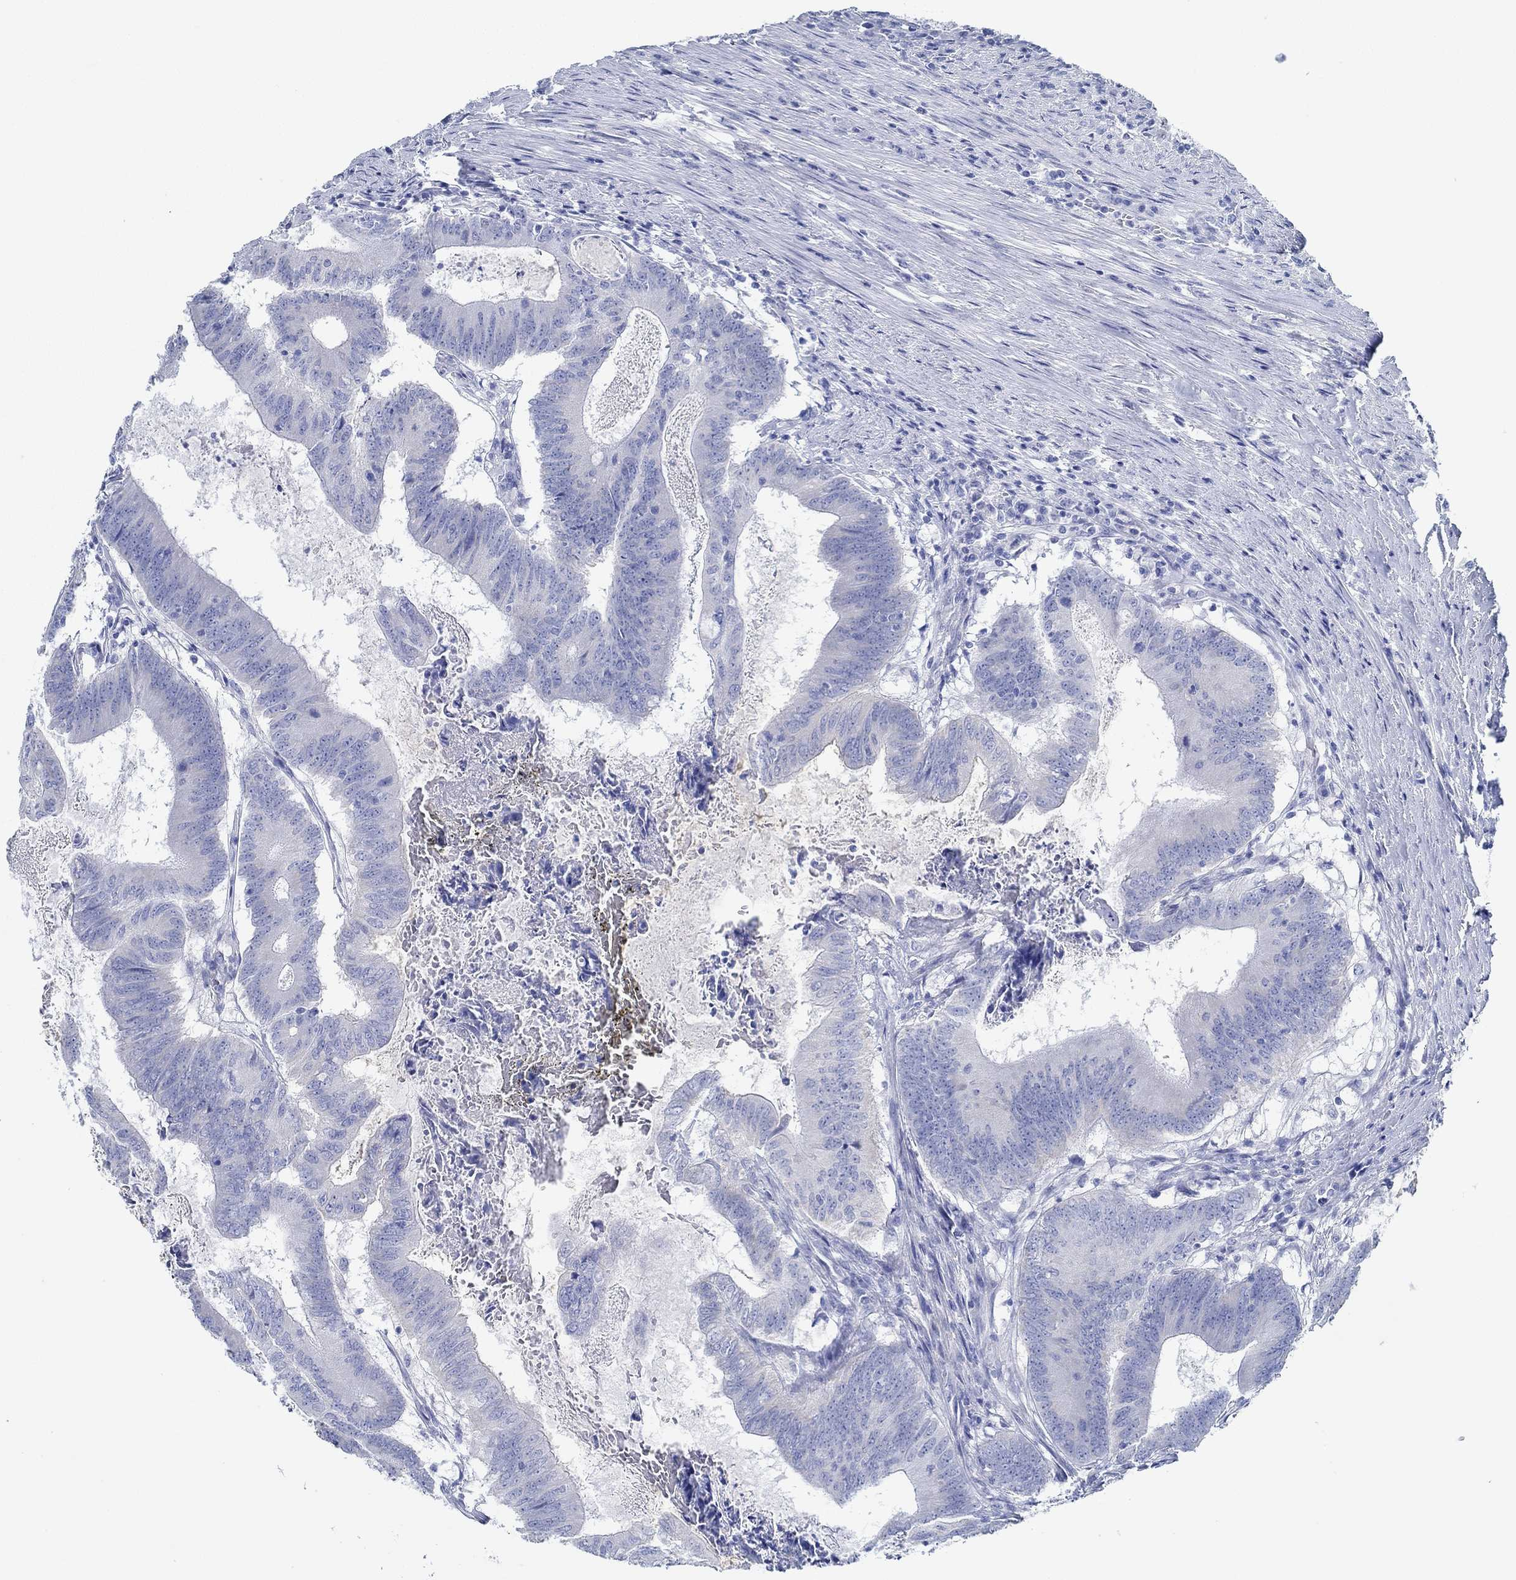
{"staining": {"intensity": "negative", "quantity": "none", "location": "none"}, "tissue": "colorectal cancer", "cell_type": "Tumor cells", "image_type": "cancer", "snomed": [{"axis": "morphology", "description": "Adenocarcinoma, NOS"}, {"axis": "topography", "description": "Colon"}], "caption": "A high-resolution photomicrograph shows immunohistochemistry (IHC) staining of adenocarcinoma (colorectal), which exhibits no significant staining in tumor cells. (Immunohistochemistry, brightfield microscopy, high magnification).", "gene": "IGFBP6", "patient": {"sex": "female", "age": 70}}